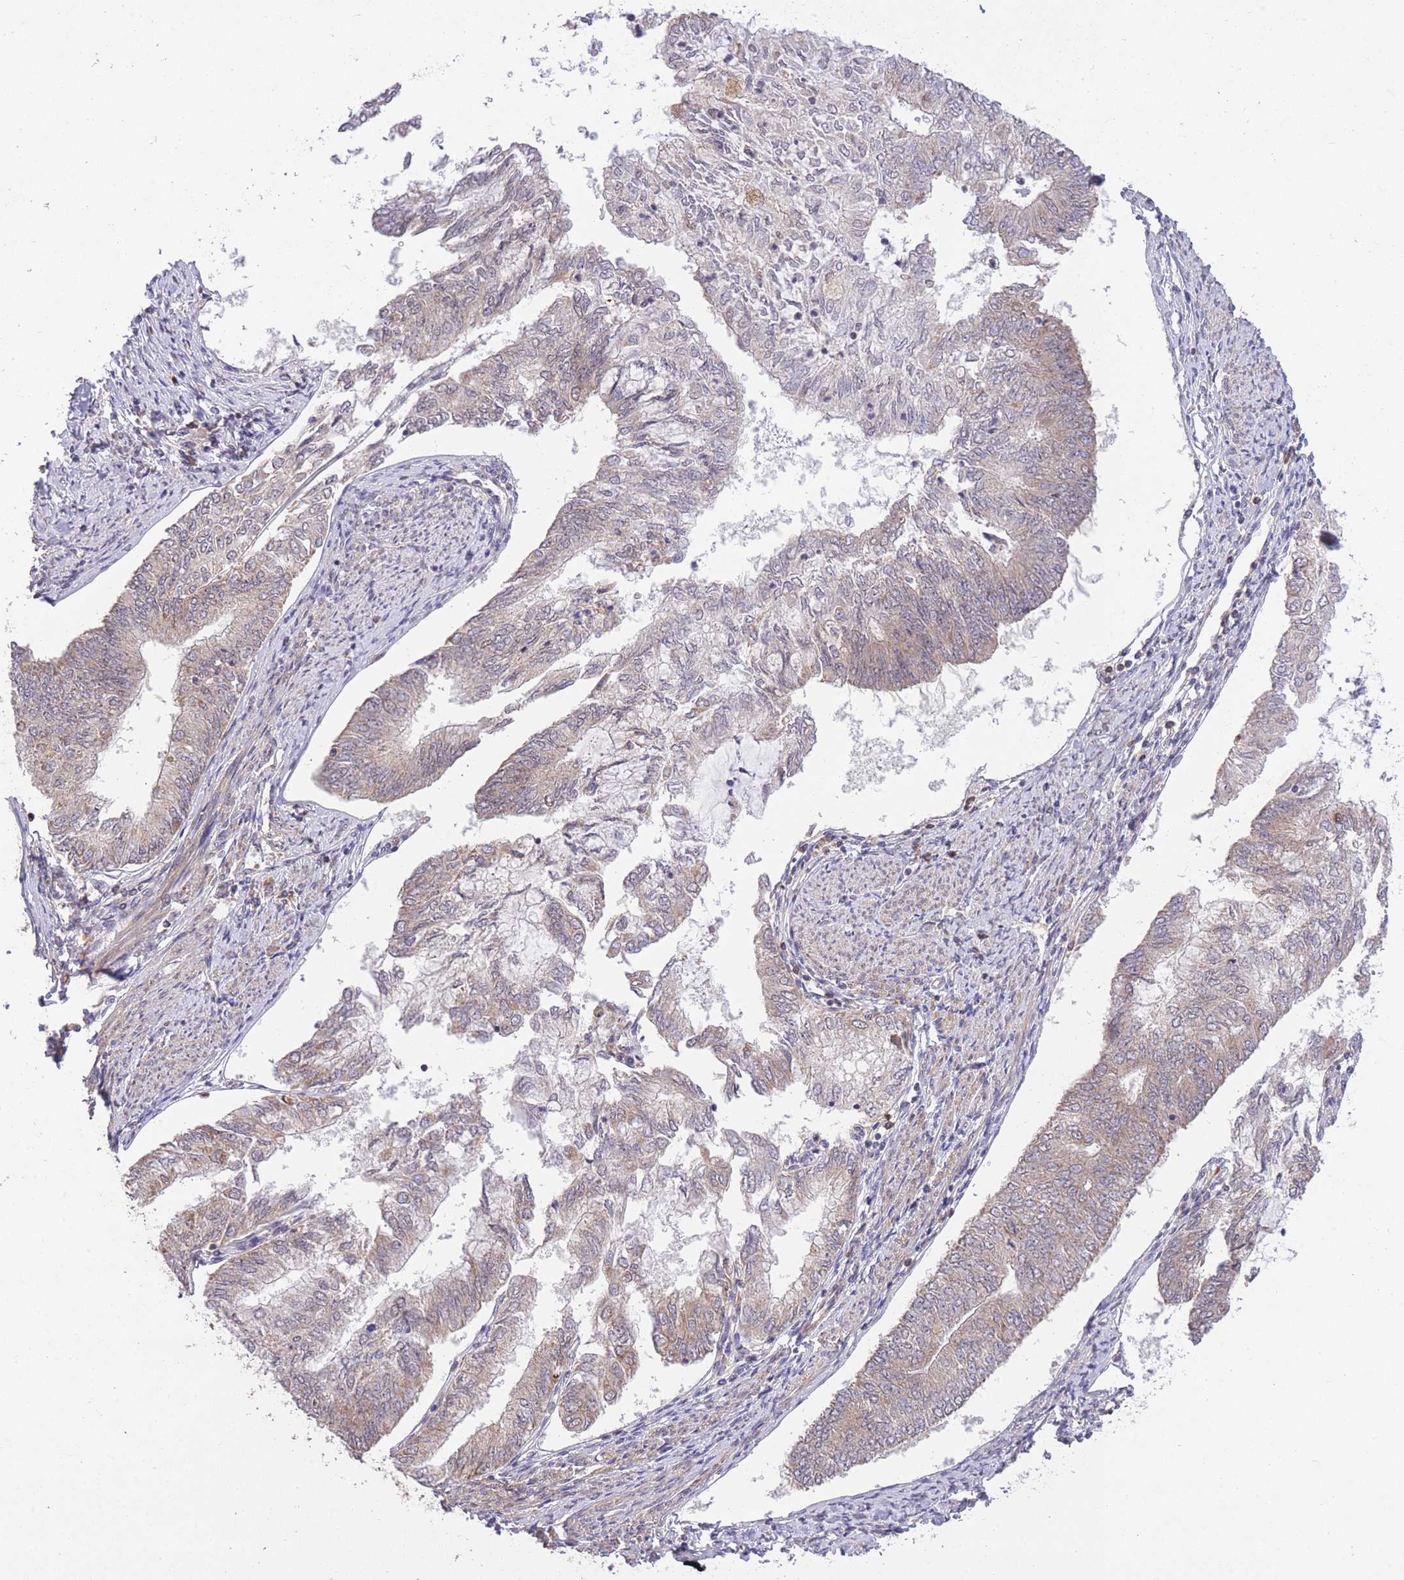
{"staining": {"intensity": "negative", "quantity": "none", "location": "none"}, "tissue": "endometrial cancer", "cell_type": "Tumor cells", "image_type": "cancer", "snomed": [{"axis": "morphology", "description": "Adenocarcinoma, NOS"}, {"axis": "topography", "description": "Endometrium"}], "caption": "DAB immunohistochemical staining of human endometrial cancer shows no significant positivity in tumor cells. (Brightfield microscopy of DAB IHC at high magnification).", "gene": "ELOA2", "patient": {"sex": "female", "age": 68}}